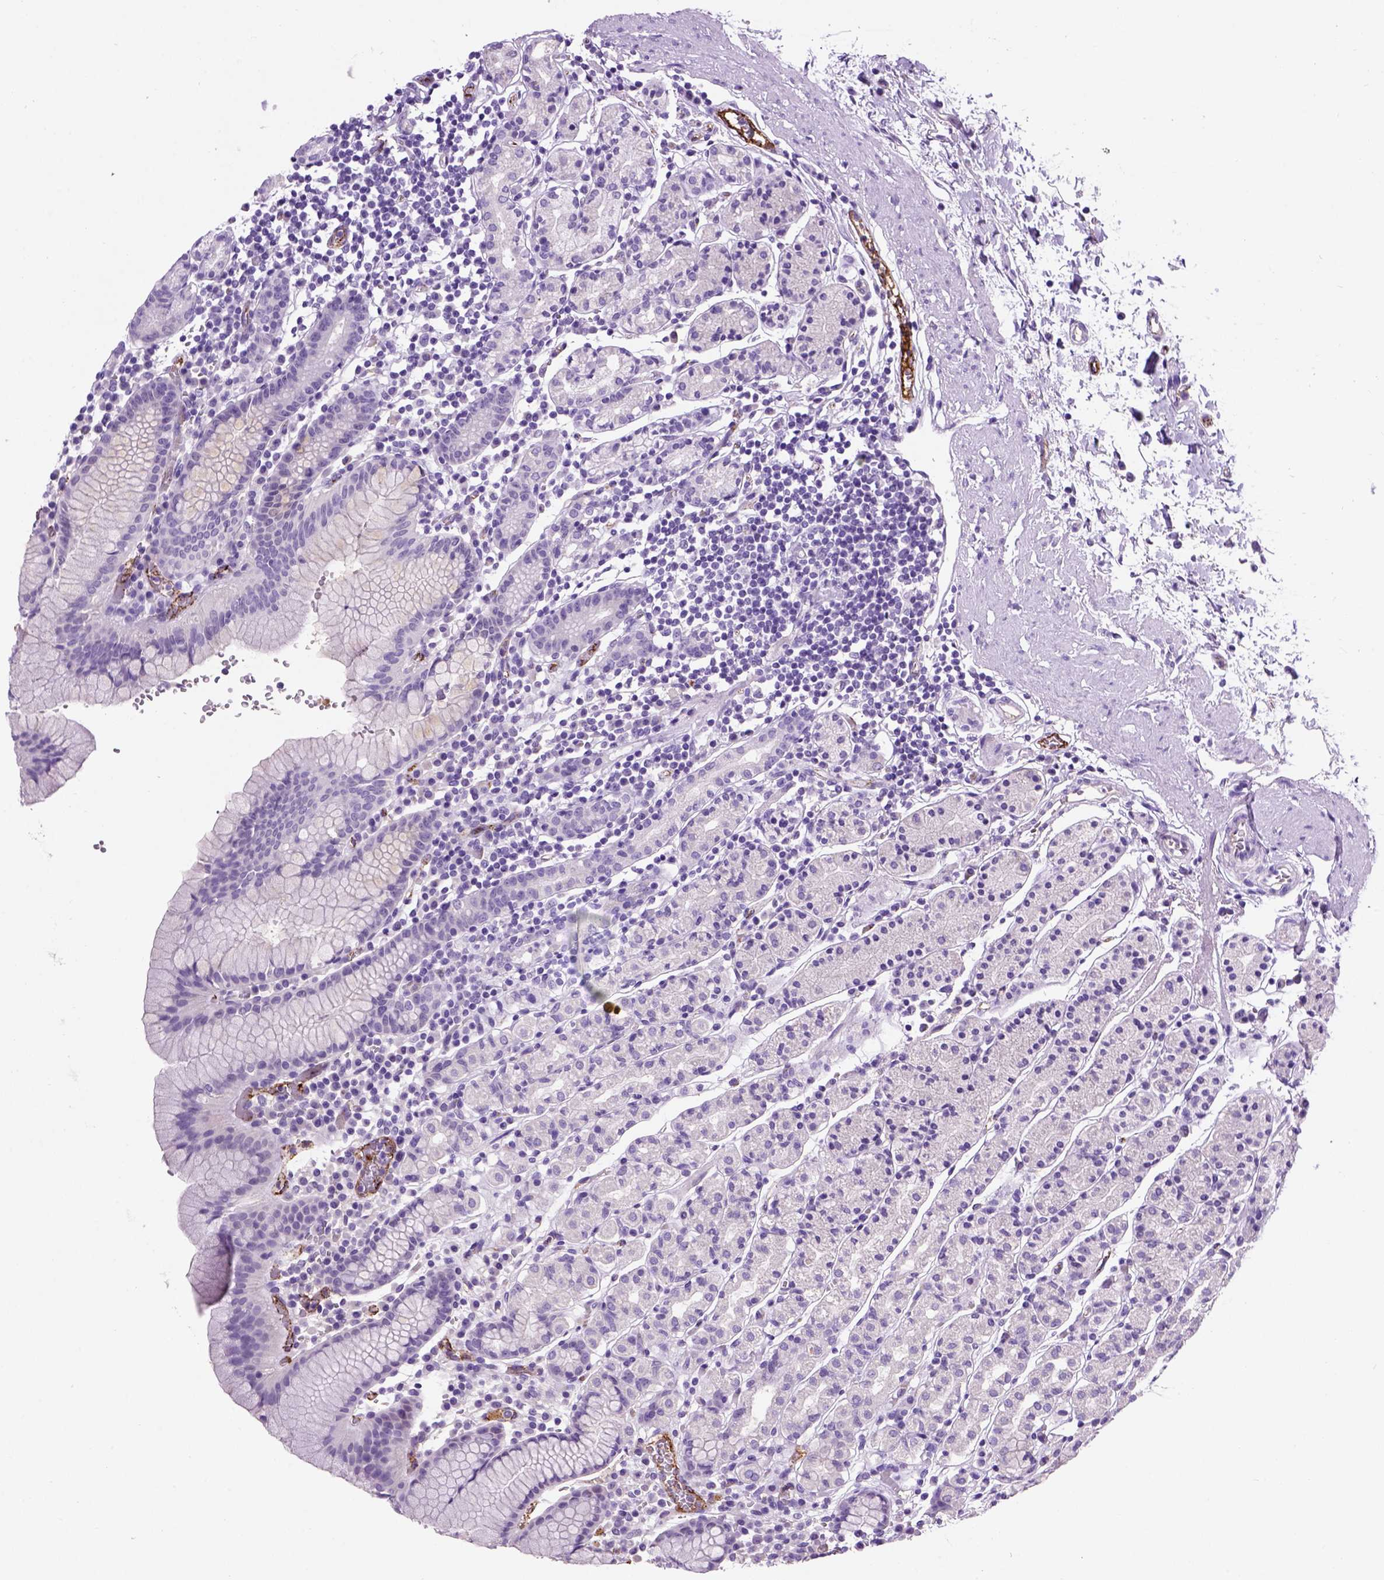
{"staining": {"intensity": "negative", "quantity": "none", "location": "none"}, "tissue": "stomach", "cell_type": "Glandular cells", "image_type": "normal", "snomed": [{"axis": "morphology", "description": "Normal tissue, NOS"}, {"axis": "topography", "description": "Stomach, upper"}, {"axis": "topography", "description": "Stomach"}], "caption": "Micrograph shows no protein positivity in glandular cells of normal stomach.", "gene": "VWF", "patient": {"sex": "male", "age": 62}}